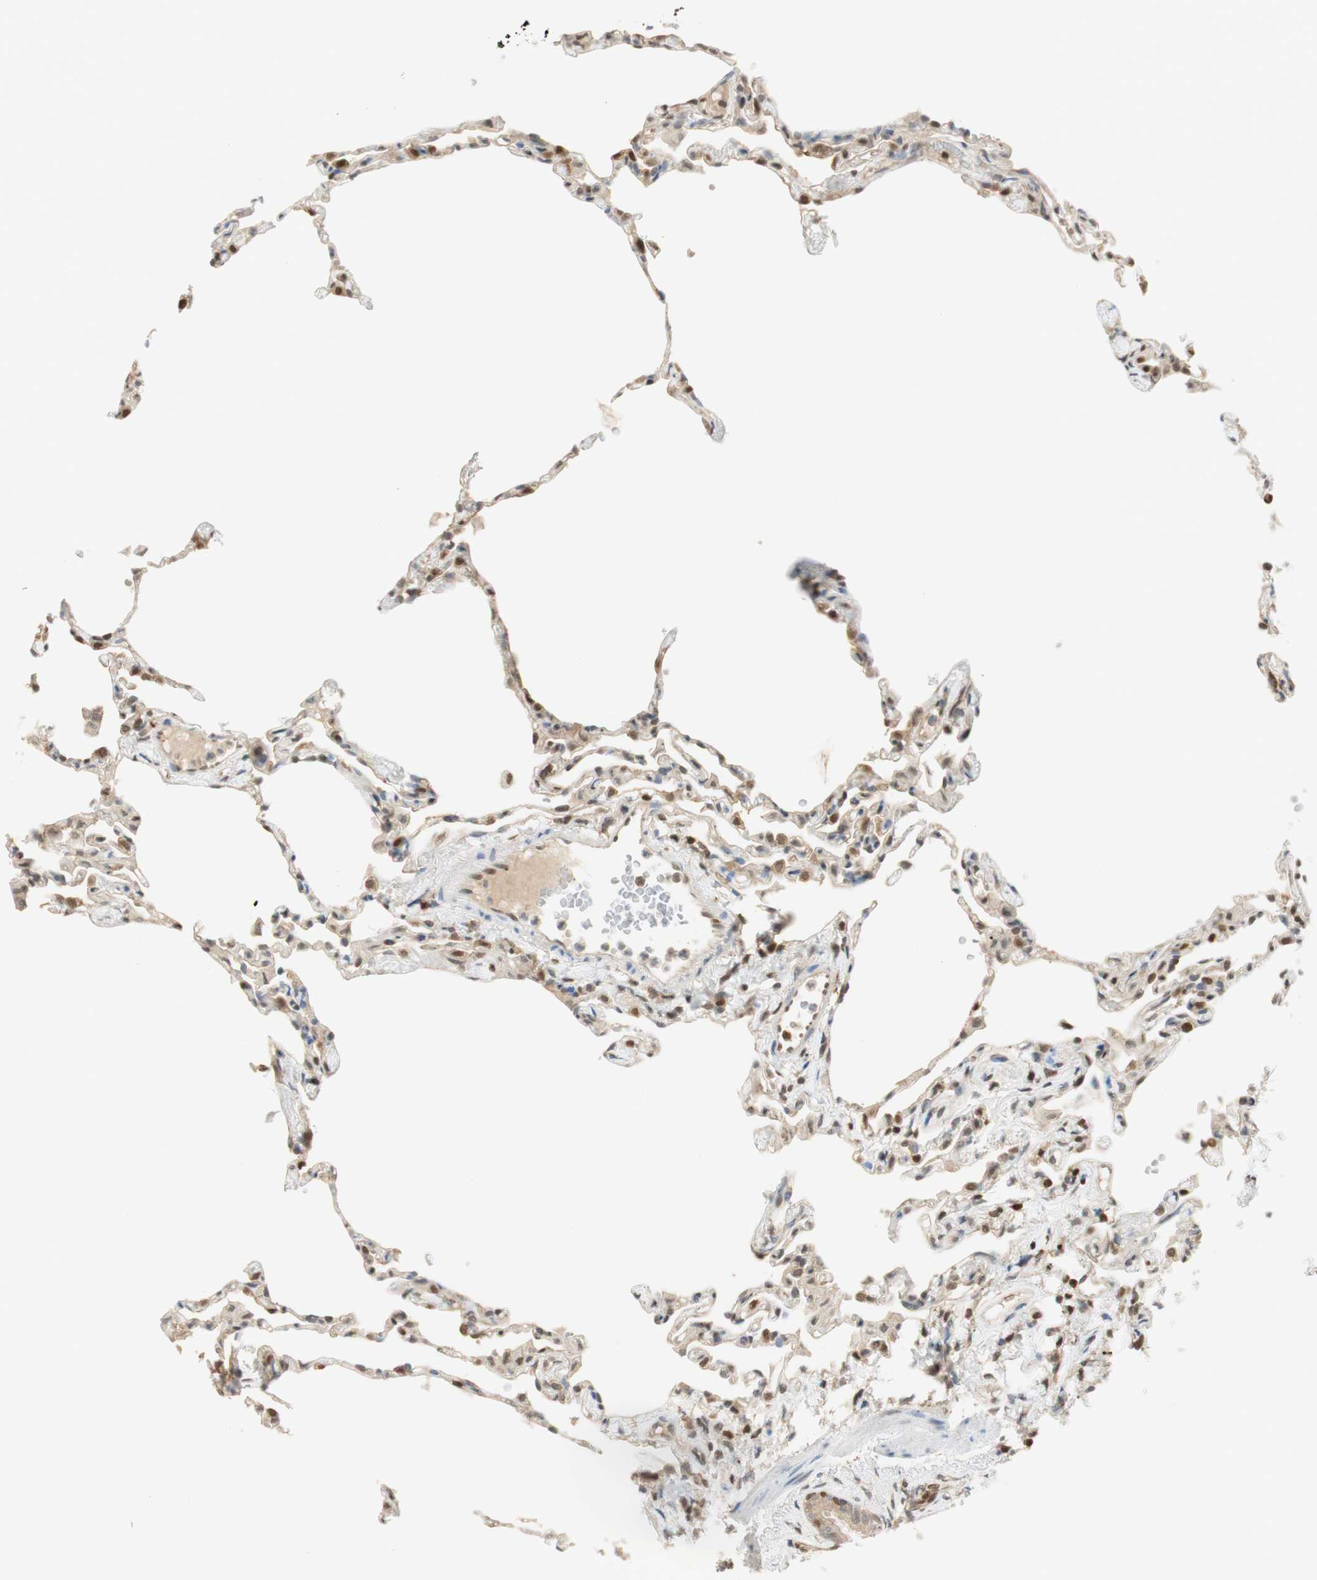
{"staining": {"intensity": "moderate", "quantity": ">75%", "location": "cytoplasmic/membranous,nuclear"}, "tissue": "lung", "cell_type": "Alveolar cells", "image_type": "normal", "snomed": [{"axis": "morphology", "description": "Normal tissue, NOS"}, {"axis": "topography", "description": "Lung"}], "caption": "A medium amount of moderate cytoplasmic/membranous,nuclear expression is present in about >75% of alveolar cells in benign lung. (Stains: DAB in brown, nuclei in blue, Microscopy: brightfield microscopy at high magnification).", "gene": "NAP1L4", "patient": {"sex": "female", "age": 49}}